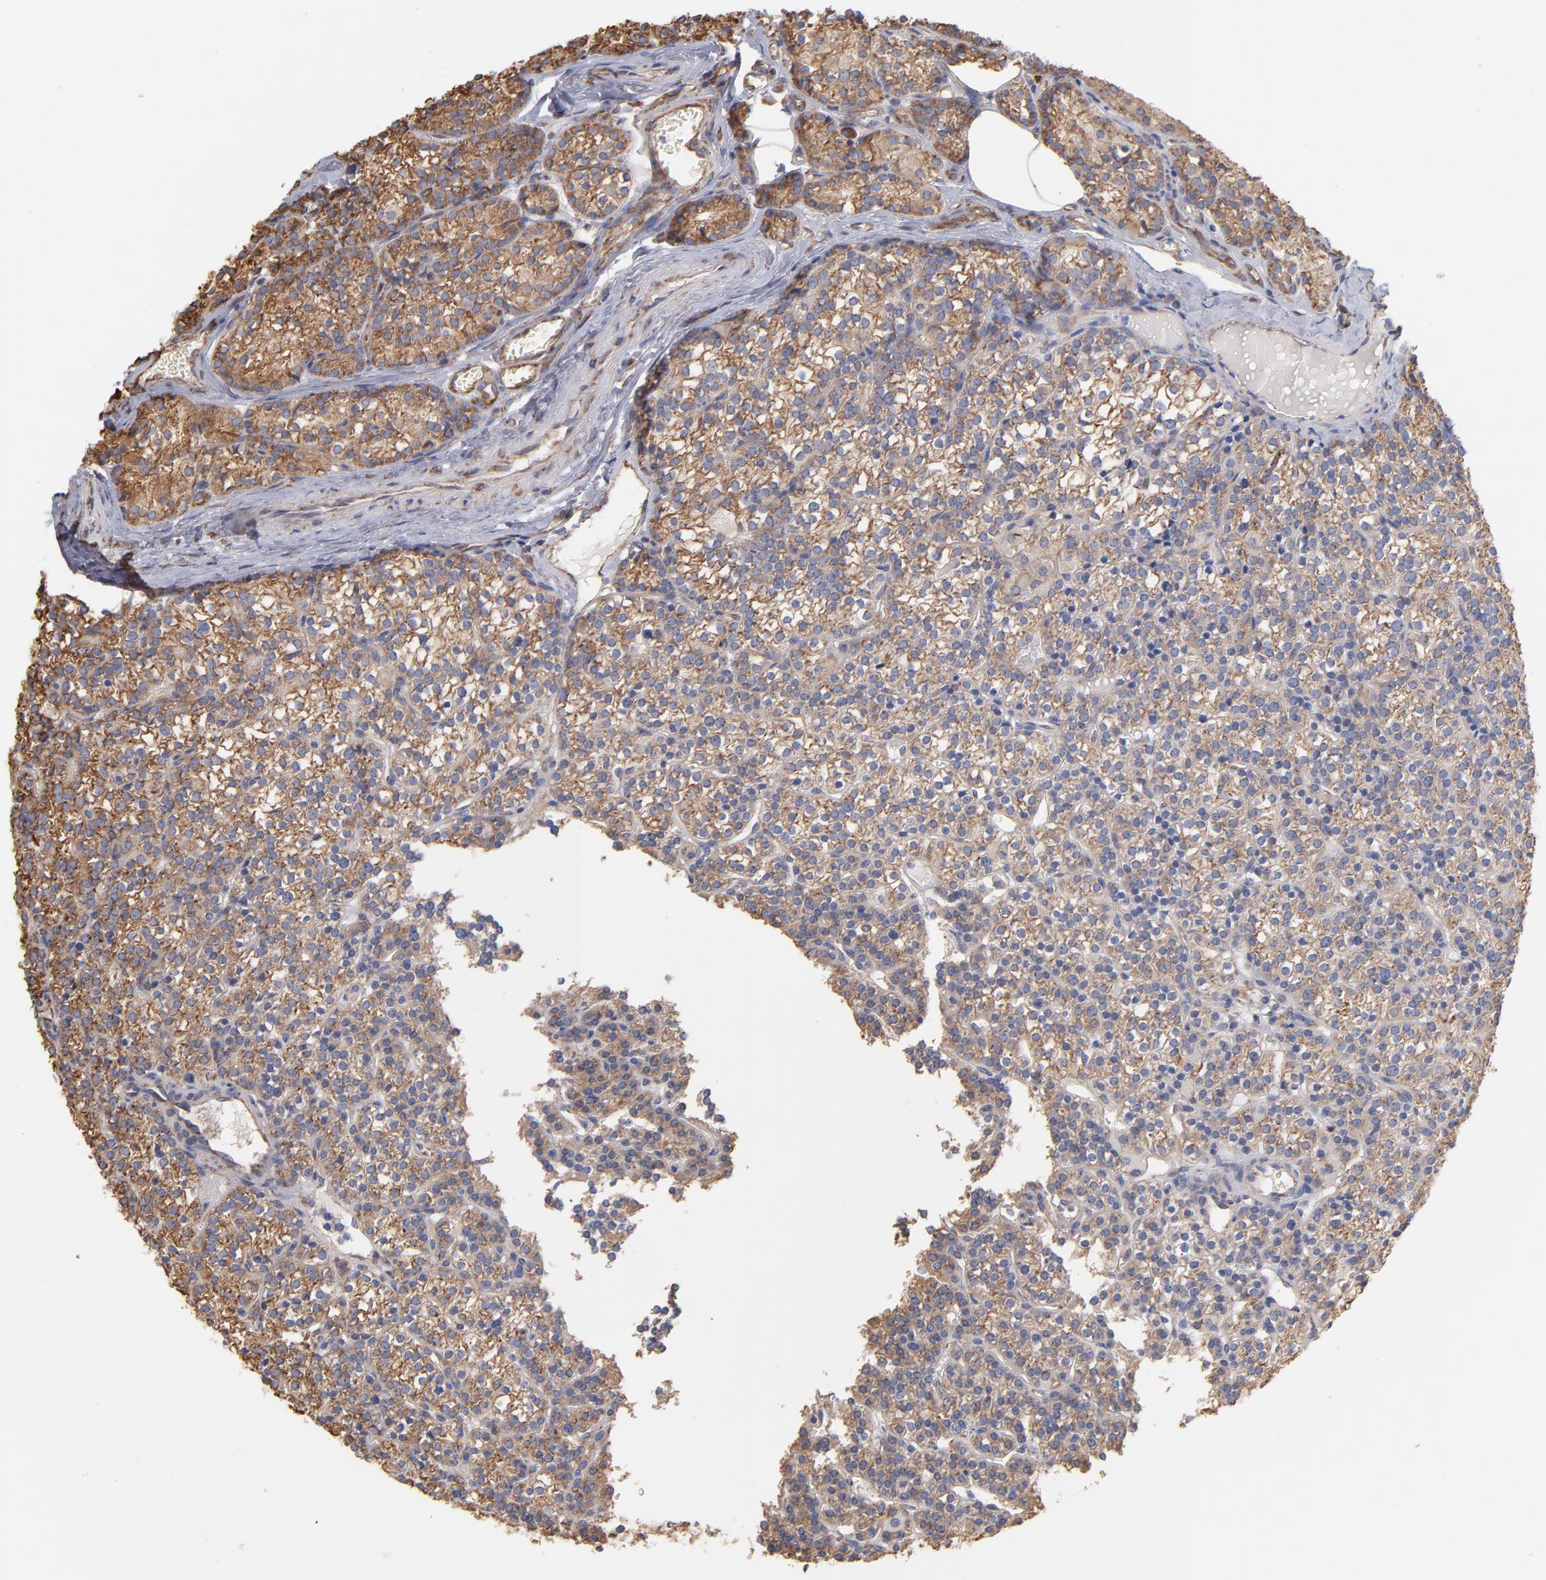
{"staining": {"intensity": "weak", "quantity": ">75%", "location": "cytoplasmic/membranous"}, "tissue": "parathyroid gland", "cell_type": "Glandular cells", "image_type": "normal", "snomed": [{"axis": "morphology", "description": "Normal tissue, NOS"}, {"axis": "topography", "description": "Parathyroid gland"}], "caption": "Immunohistochemistry (DAB) staining of unremarkable human parathyroid gland demonstrates weak cytoplasmic/membranous protein staining in about >75% of glandular cells.", "gene": "RPL9", "patient": {"sex": "female", "age": 50}}